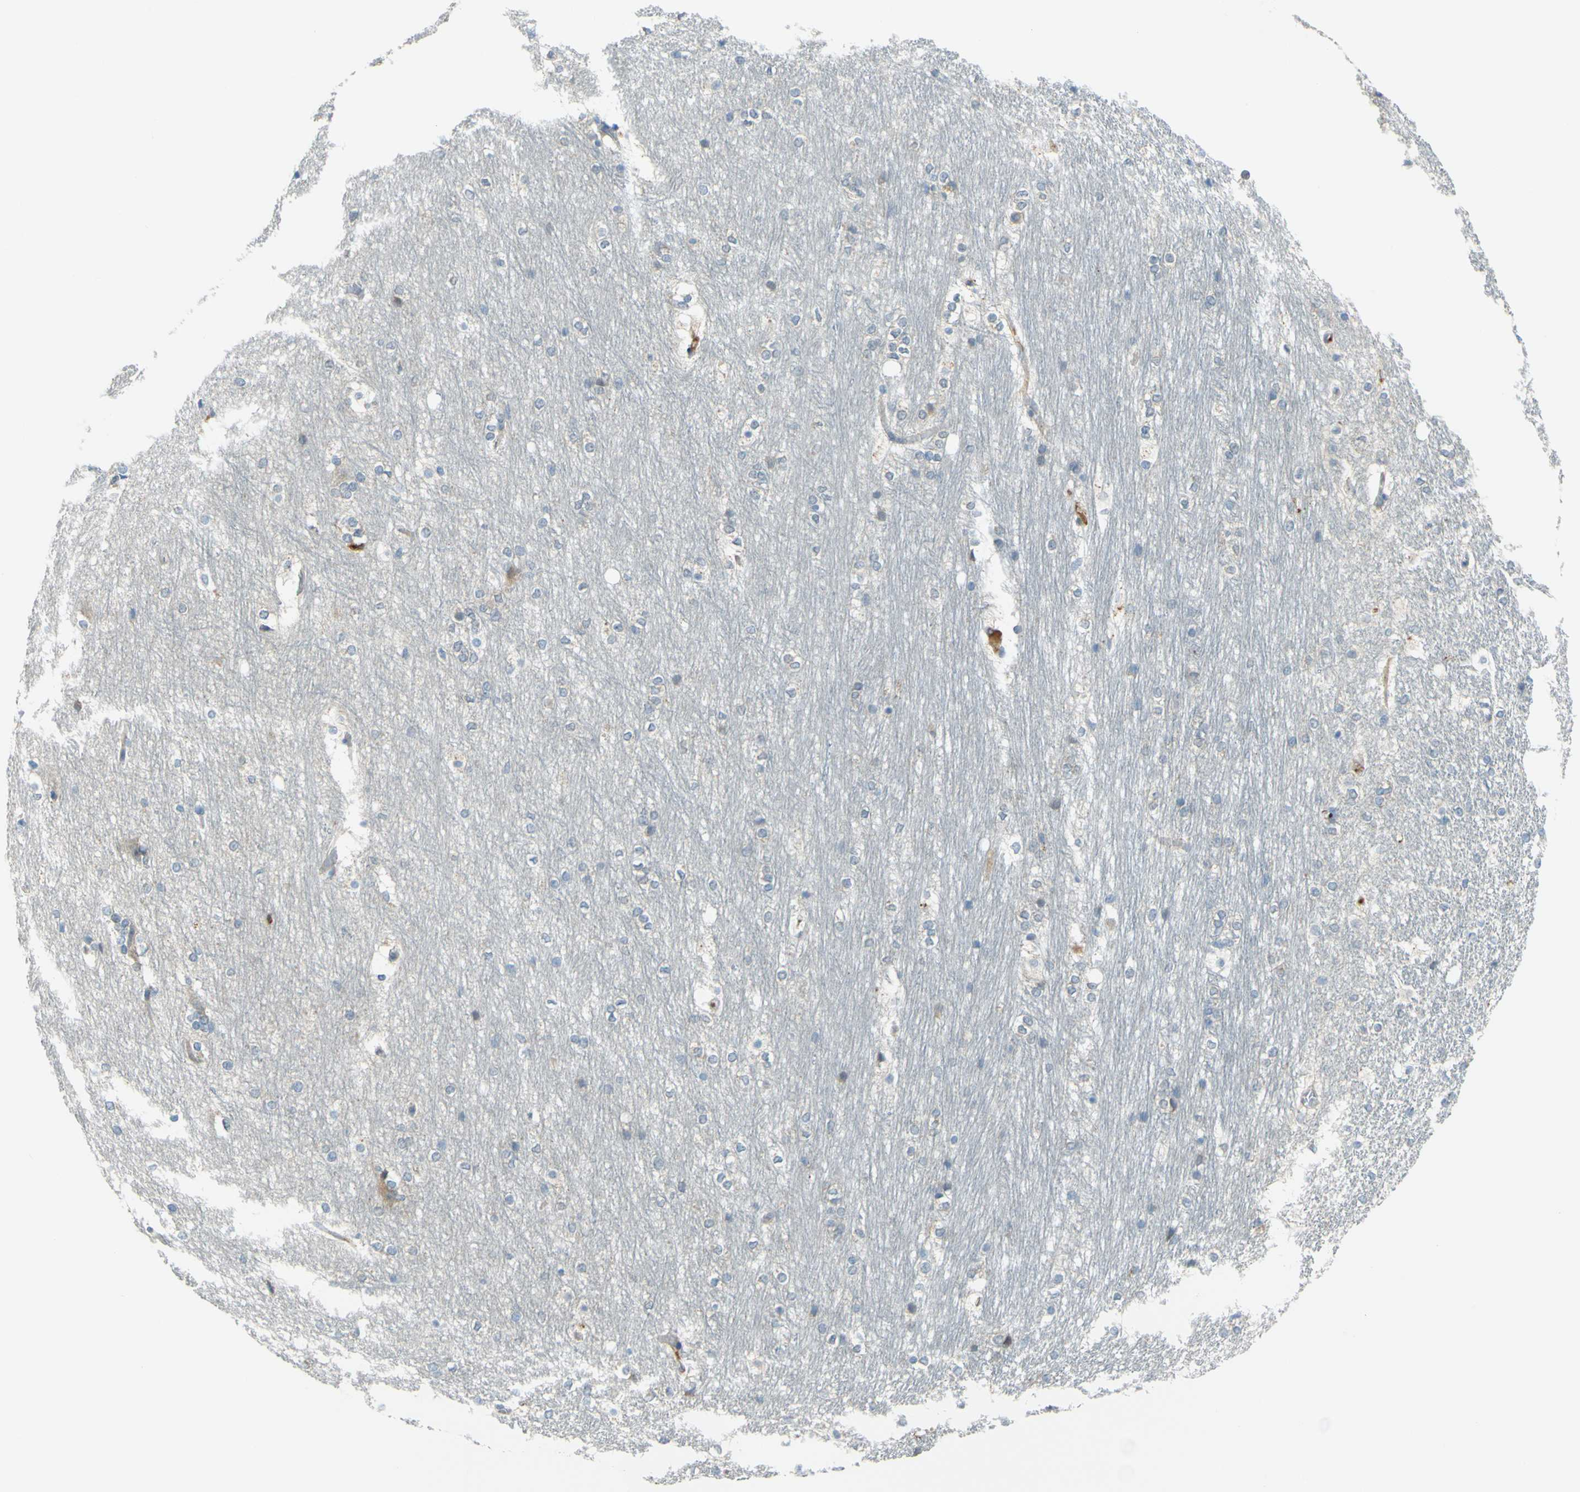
{"staining": {"intensity": "weak", "quantity": "<25%", "location": "cytoplasmic/membranous"}, "tissue": "hippocampus", "cell_type": "Glial cells", "image_type": "normal", "snomed": [{"axis": "morphology", "description": "Normal tissue, NOS"}, {"axis": "topography", "description": "Hippocampus"}], "caption": "IHC photomicrograph of normal hippocampus stained for a protein (brown), which demonstrates no expression in glial cells.", "gene": "ARHGAP1", "patient": {"sex": "female", "age": 19}}